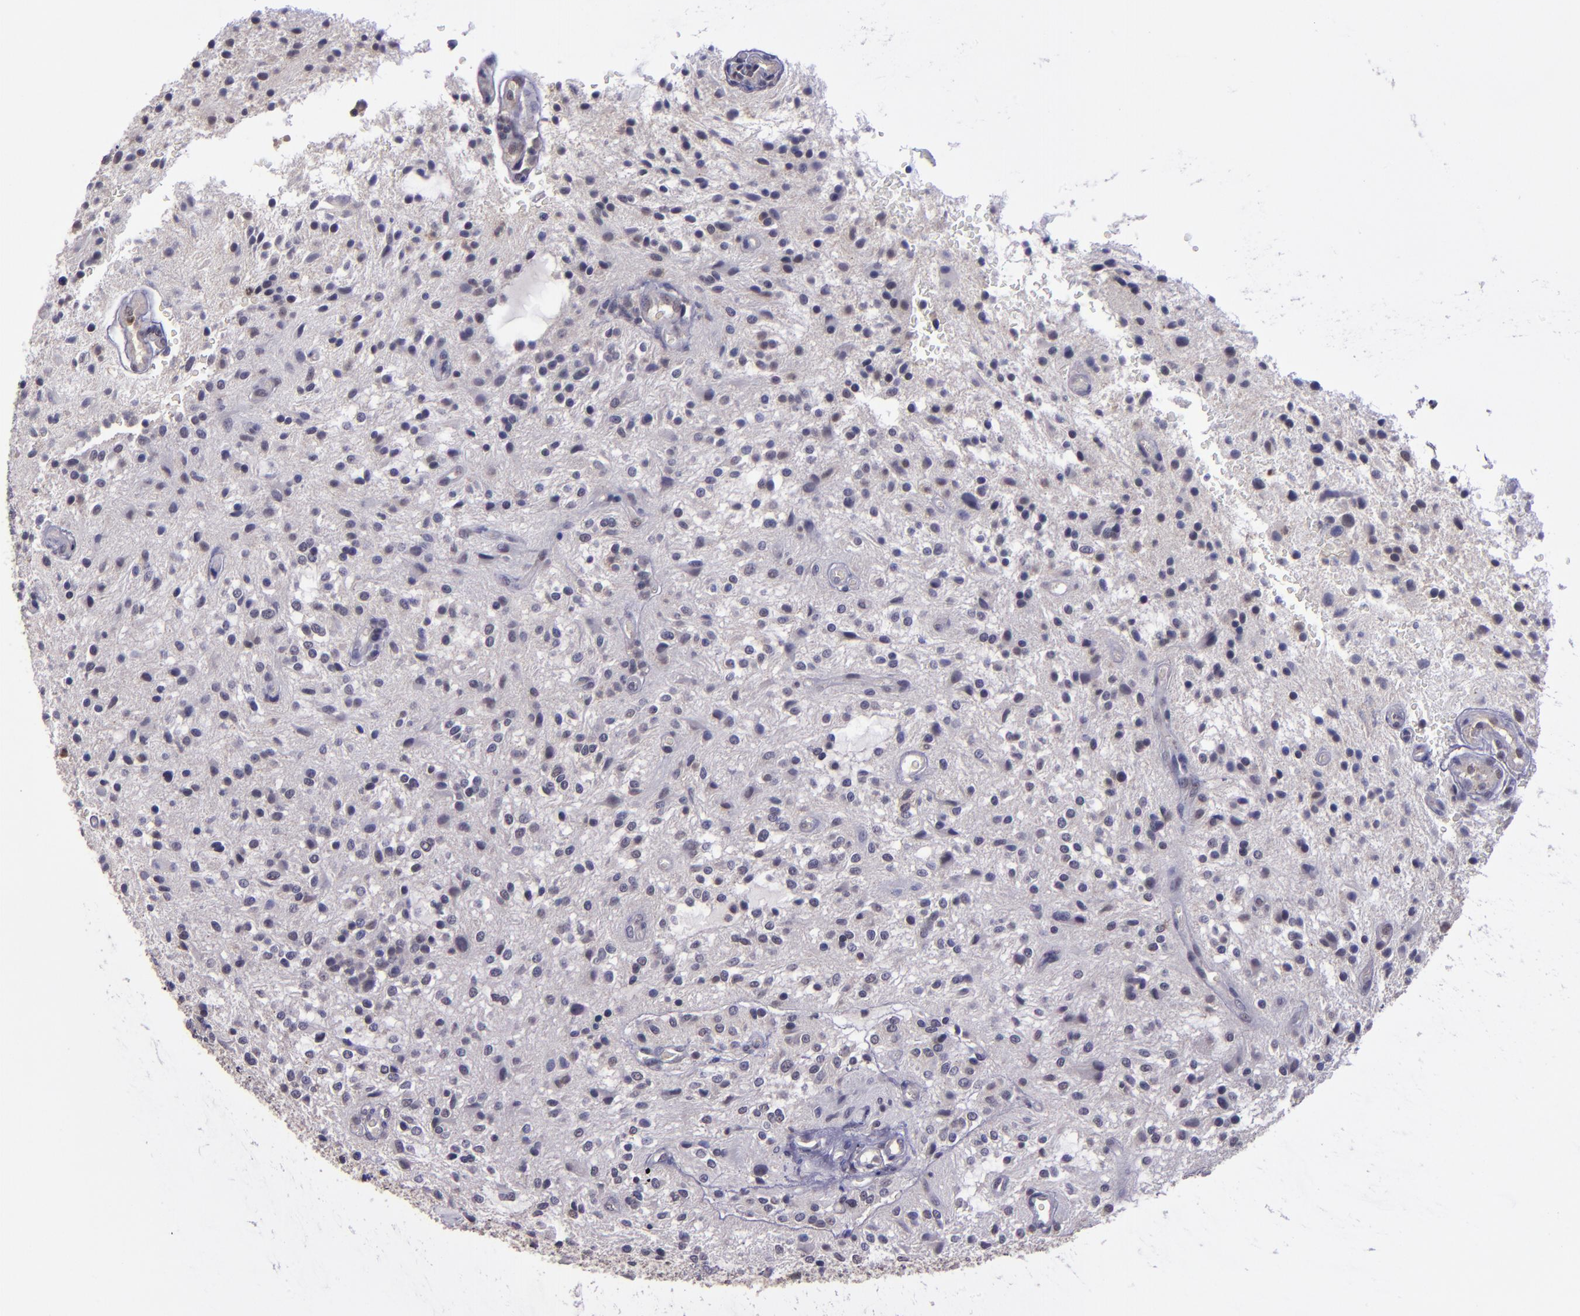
{"staining": {"intensity": "negative", "quantity": "none", "location": "none"}, "tissue": "glioma", "cell_type": "Tumor cells", "image_type": "cancer", "snomed": [{"axis": "morphology", "description": "Glioma, malignant, NOS"}, {"axis": "topography", "description": "Cerebellum"}], "caption": "A photomicrograph of malignant glioma stained for a protein demonstrates no brown staining in tumor cells.", "gene": "CEBPE", "patient": {"sex": "female", "age": 10}}